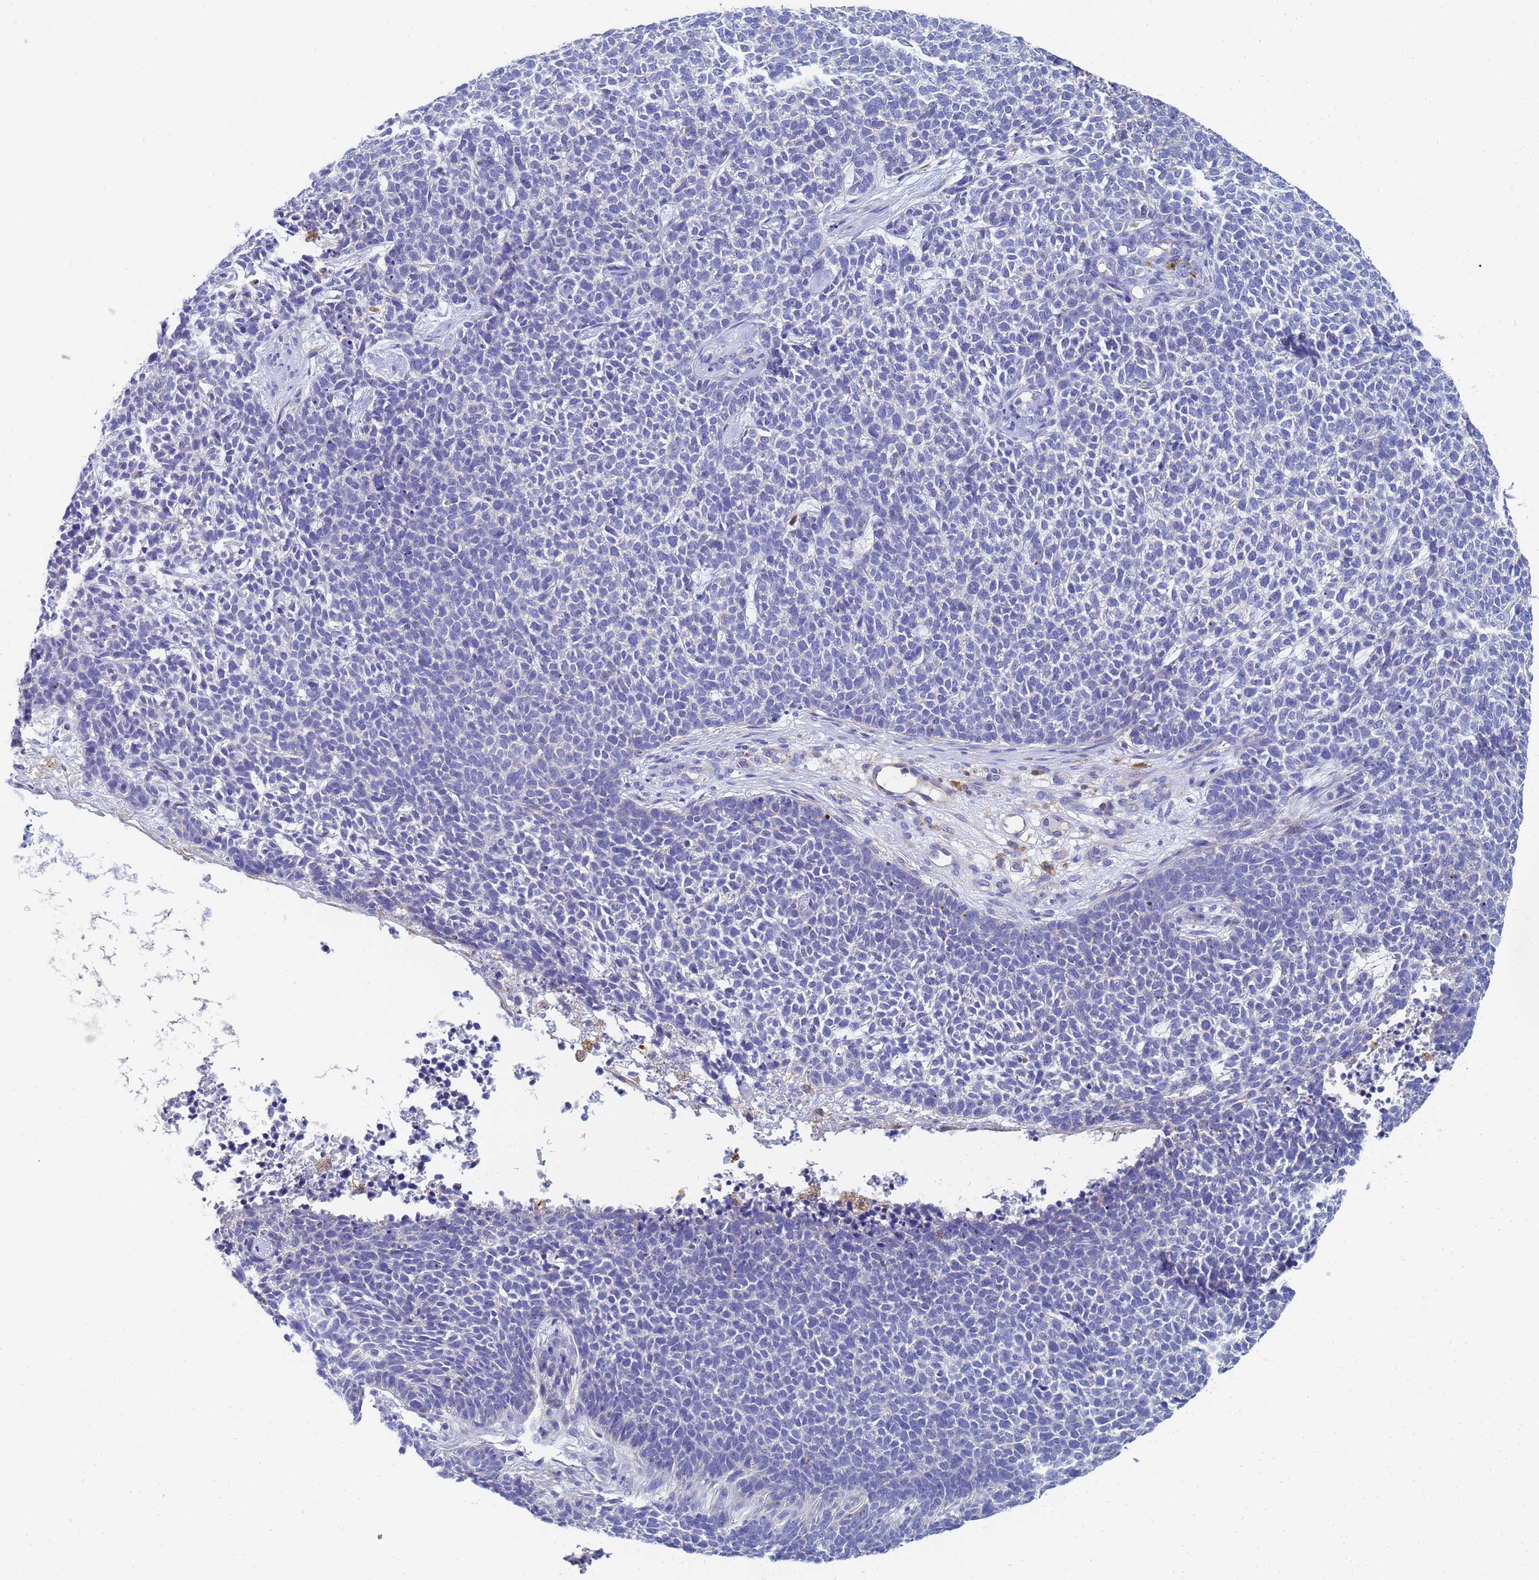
{"staining": {"intensity": "negative", "quantity": "none", "location": "none"}, "tissue": "skin cancer", "cell_type": "Tumor cells", "image_type": "cancer", "snomed": [{"axis": "morphology", "description": "Basal cell carcinoma"}, {"axis": "topography", "description": "Skin"}], "caption": "Skin basal cell carcinoma was stained to show a protein in brown. There is no significant positivity in tumor cells. The staining was performed using DAB (3,3'-diaminobenzidine) to visualize the protein expression in brown, while the nuclei were stained in blue with hematoxylin (Magnification: 20x).", "gene": "GCHFR", "patient": {"sex": "female", "age": 84}}